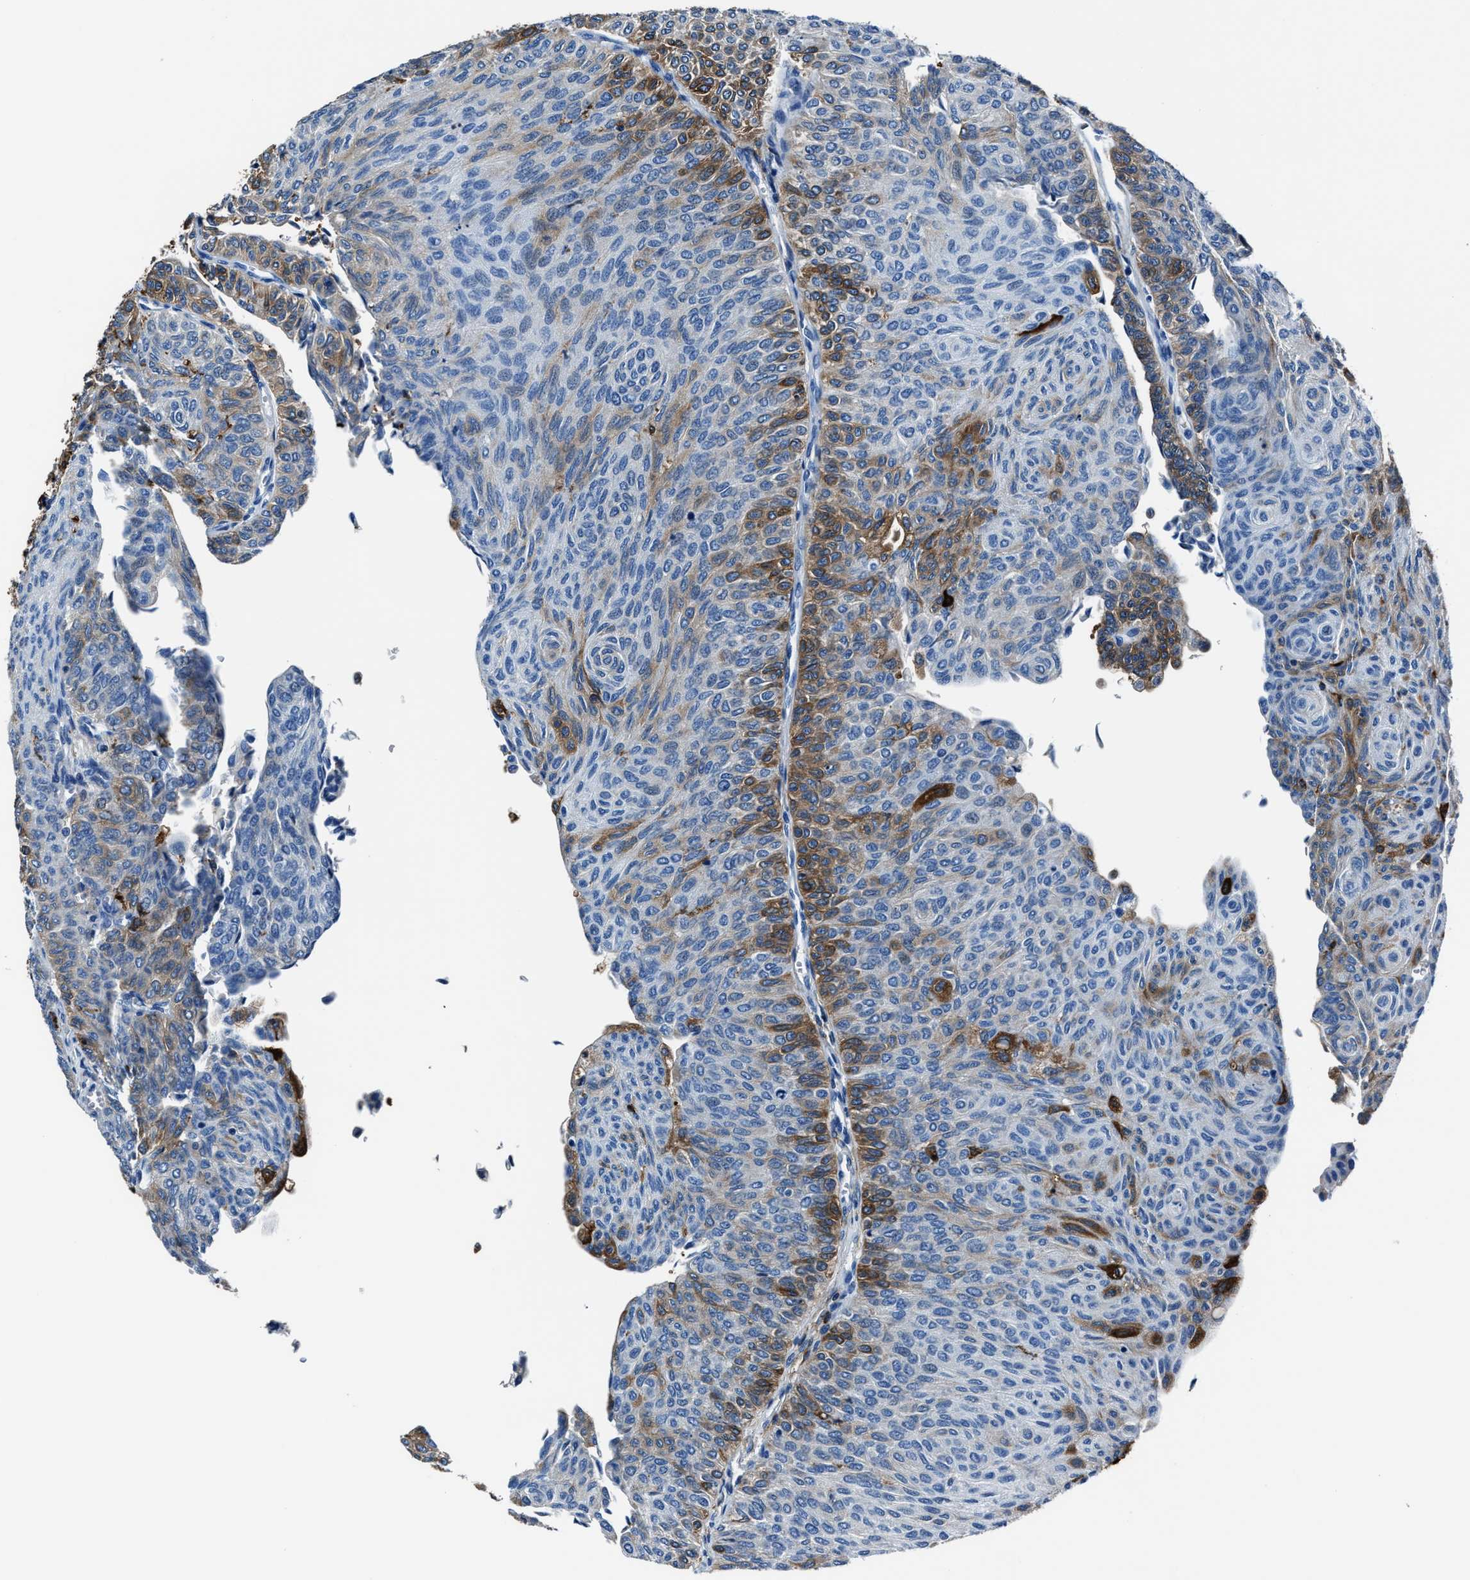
{"staining": {"intensity": "moderate", "quantity": "<25%", "location": "cytoplasmic/membranous"}, "tissue": "urothelial cancer", "cell_type": "Tumor cells", "image_type": "cancer", "snomed": [{"axis": "morphology", "description": "Urothelial carcinoma, Low grade"}, {"axis": "topography", "description": "Urinary bladder"}], "caption": "The photomicrograph displays immunohistochemical staining of urothelial cancer. There is moderate cytoplasmic/membranous expression is seen in about <25% of tumor cells.", "gene": "FTL", "patient": {"sex": "male", "age": 78}}